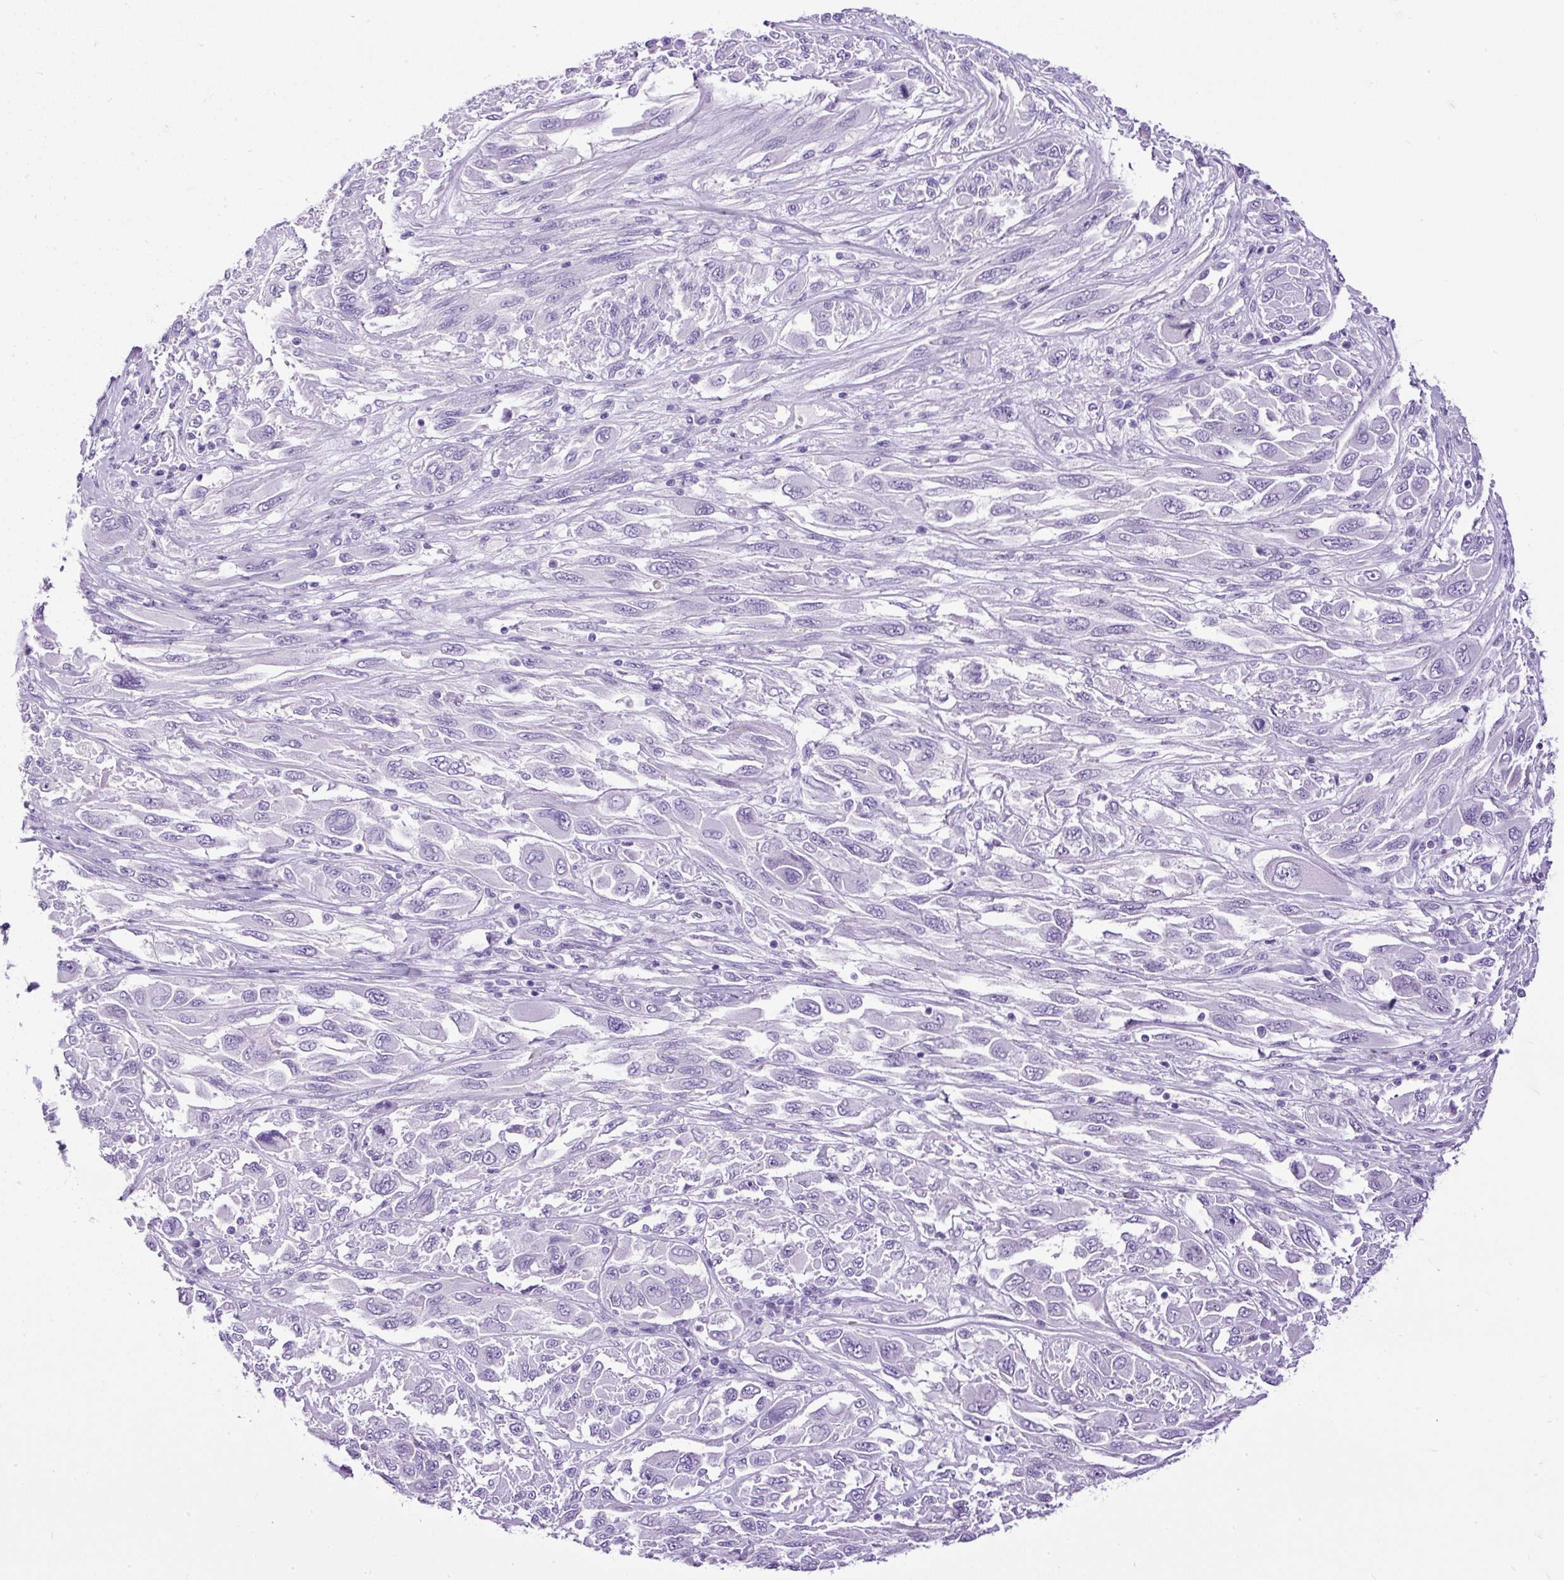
{"staining": {"intensity": "negative", "quantity": "none", "location": "none"}, "tissue": "melanoma", "cell_type": "Tumor cells", "image_type": "cancer", "snomed": [{"axis": "morphology", "description": "Malignant melanoma, NOS"}, {"axis": "topography", "description": "Skin"}], "caption": "A high-resolution photomicrograph shows IHC staining of malignant melanoma, which exhibits no significant staining in tumor cells.", "gene": "PDIA2", "patient": {"sex": "female", "age": 91}}